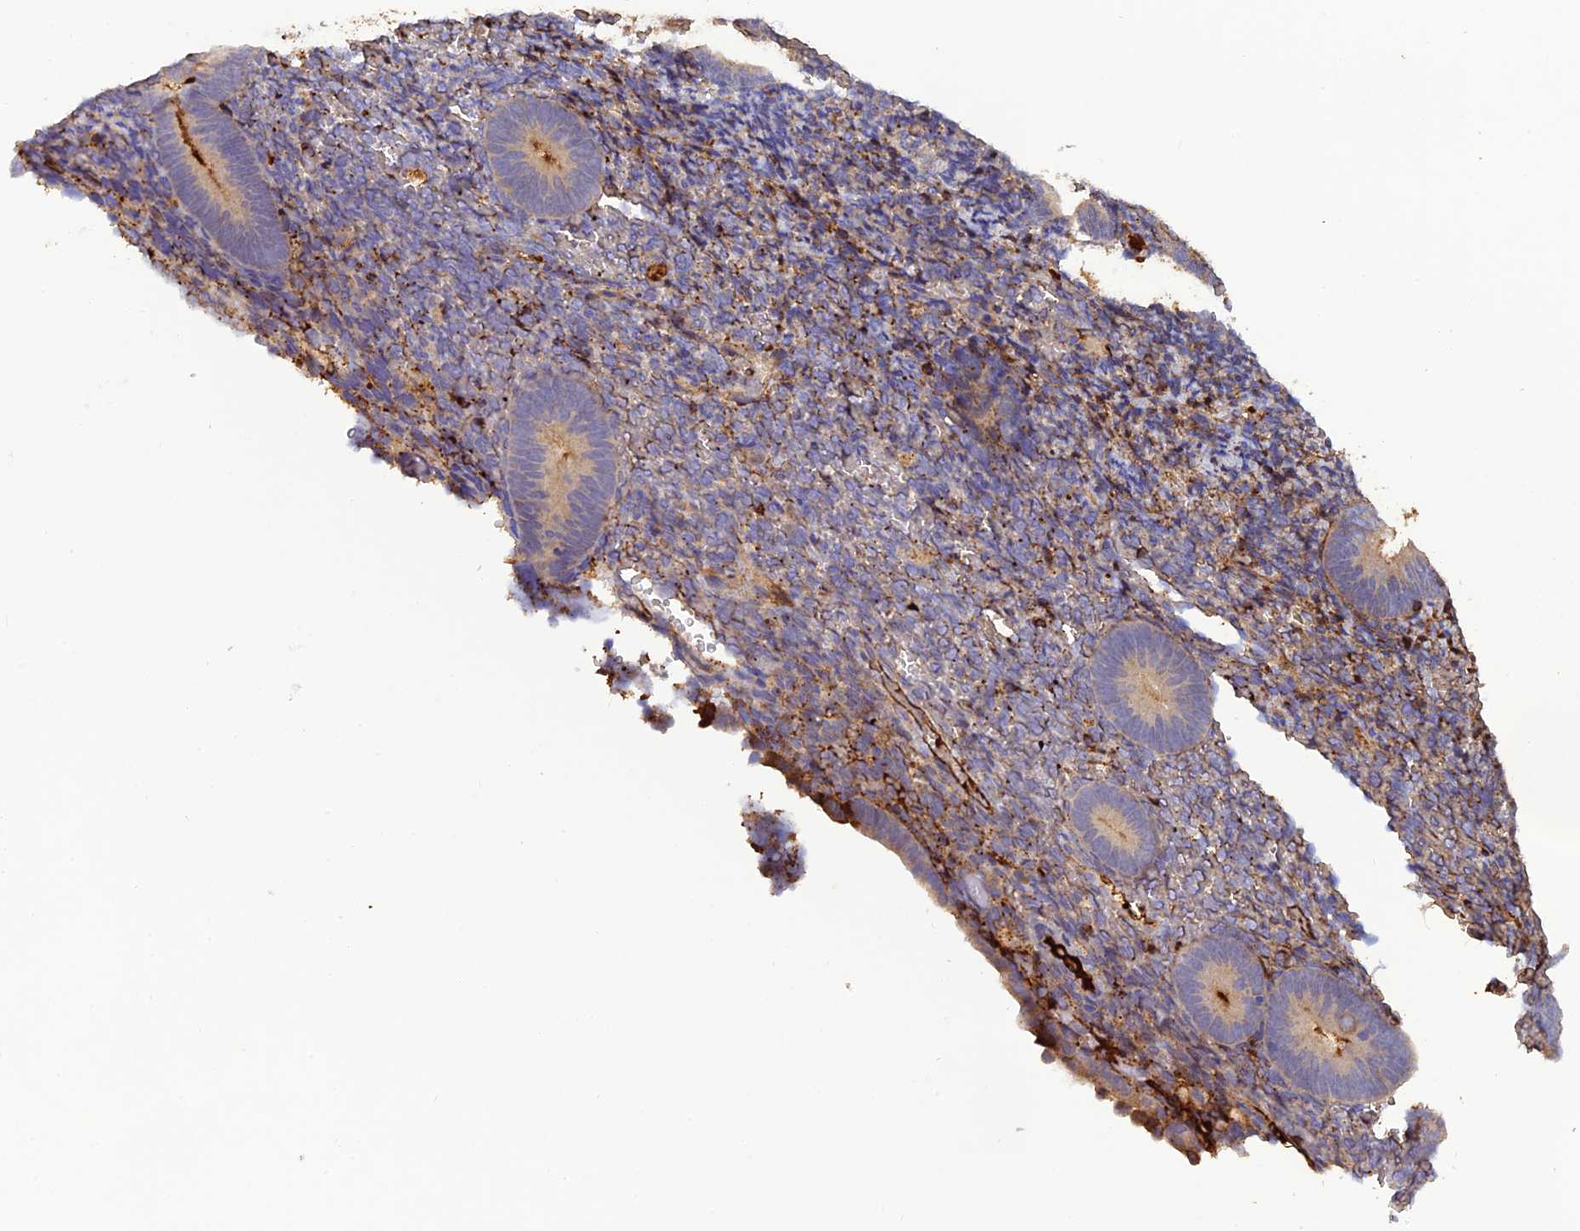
{"staining": {"intensity": "moderate", "quantity": "<25%", "location": "cytoplasmic/membranous"}, "tissue": "endometrium", "cell_type": "Cells in endometrial stroma", "image_type": "normal", "snomed": [{"axis": "morphology", "description": "Normal tissue, NOS"}, {"axis": "topography", "description": "Endometrium"}], "caption": "Moderate cytoplasmic/membranous staining for a protein is appreciated in about <25% of cells in endometrial stroma of normal endometrium using IHC.", "gene": "PZP", "patient": {"sex": "female", "age": 51}}